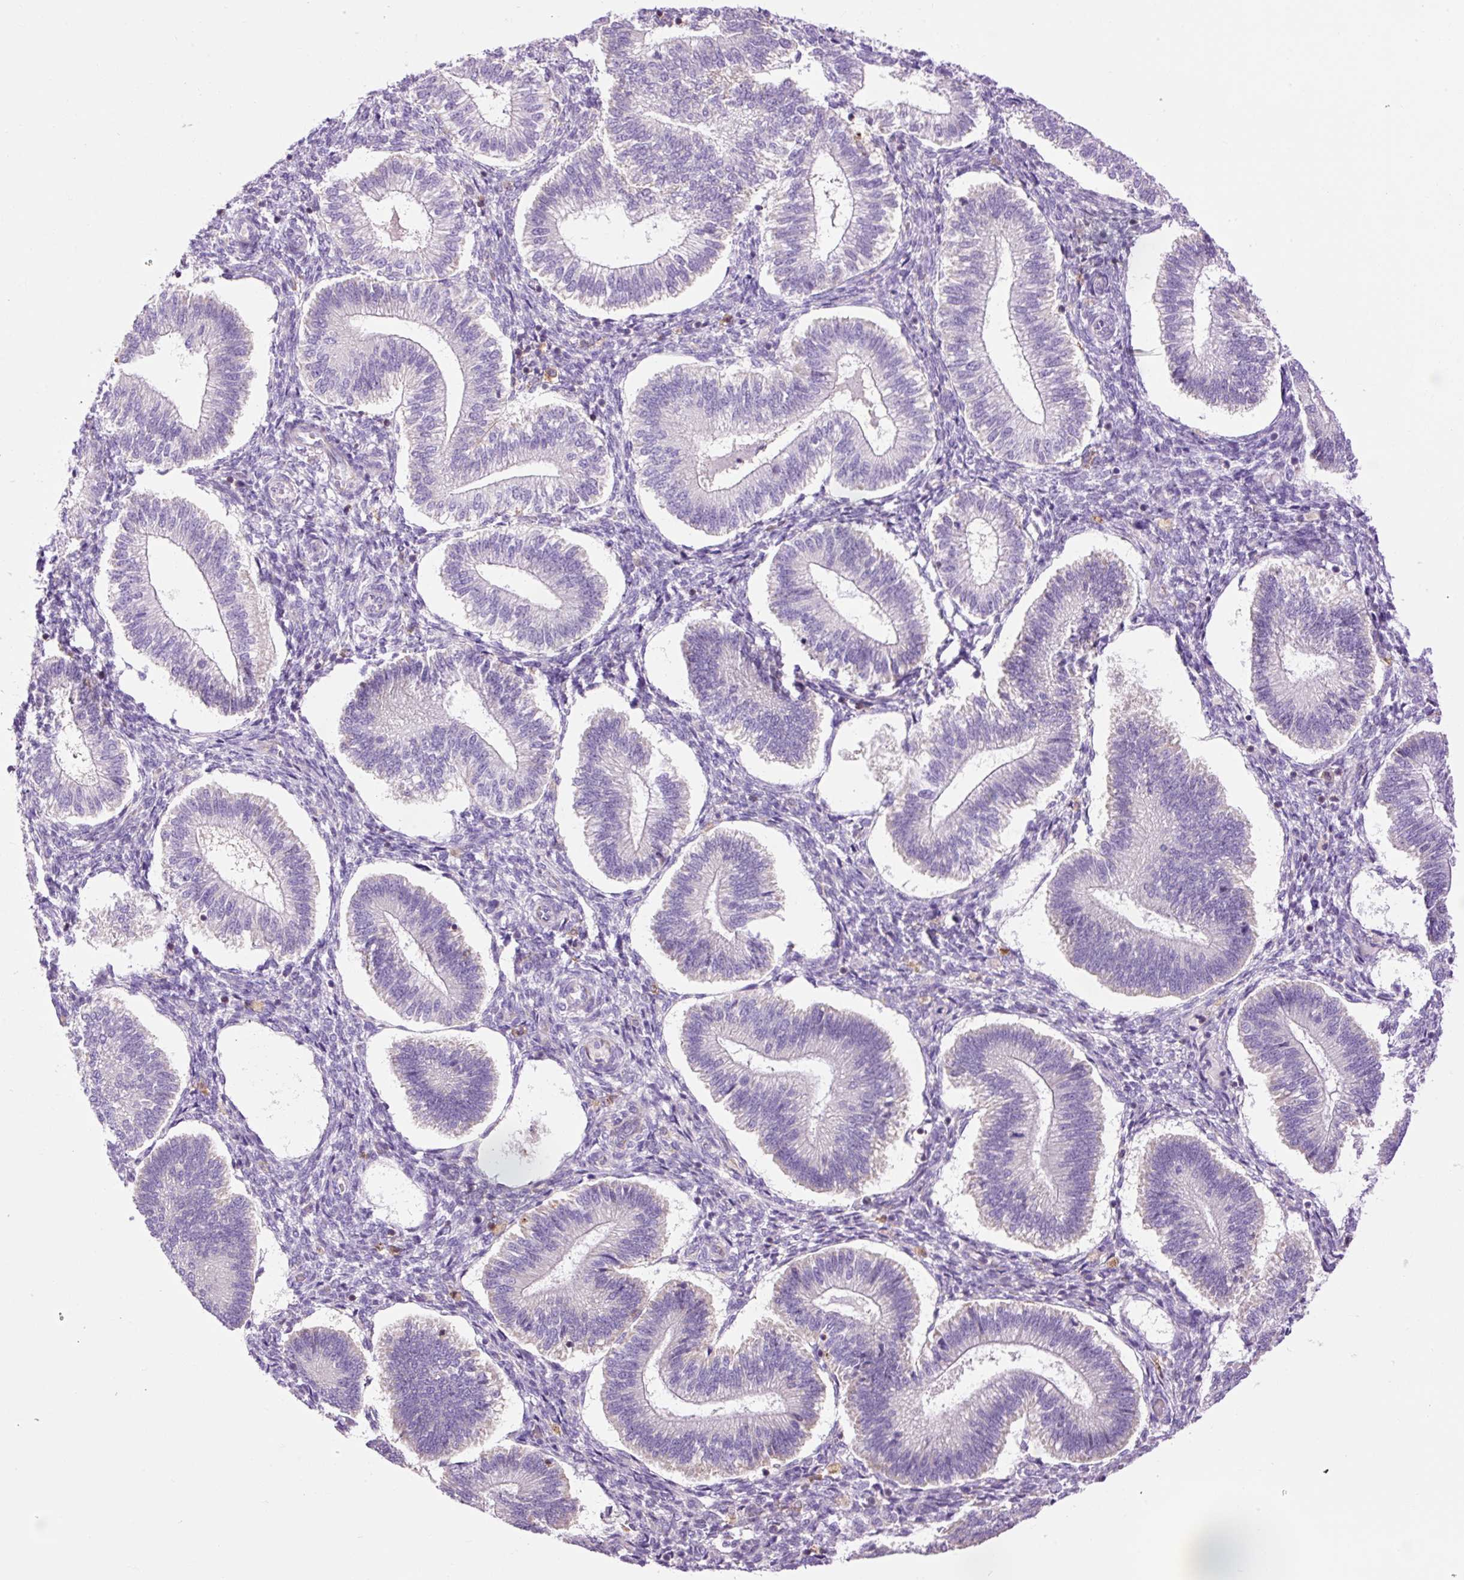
{"staining": {"intensity": "negative", "quantity": "none", "location": "none"}, "tissue": "endometrium", "cell_type": "Cells in endometrial stroma", "image_type": "normal", "snomed": [{"axis": "morphology", "description": "Normal tissue, NOS"}, {"axis": "topography", "description": "Endometrium"}], "caption": "High magnification brightfield microscopy of normal endometrium stained with DAB (3,3'-diaminobenzidine) (brown) and counterstained with hematoxylin (blue): cells in endometrial stroma show no significant staining. (DAB (3,3'-diaminobenzidine) immunohistochemistry, high magnification).", "gene": "CD83", "patient": {"sex": "female", "age": 25}}